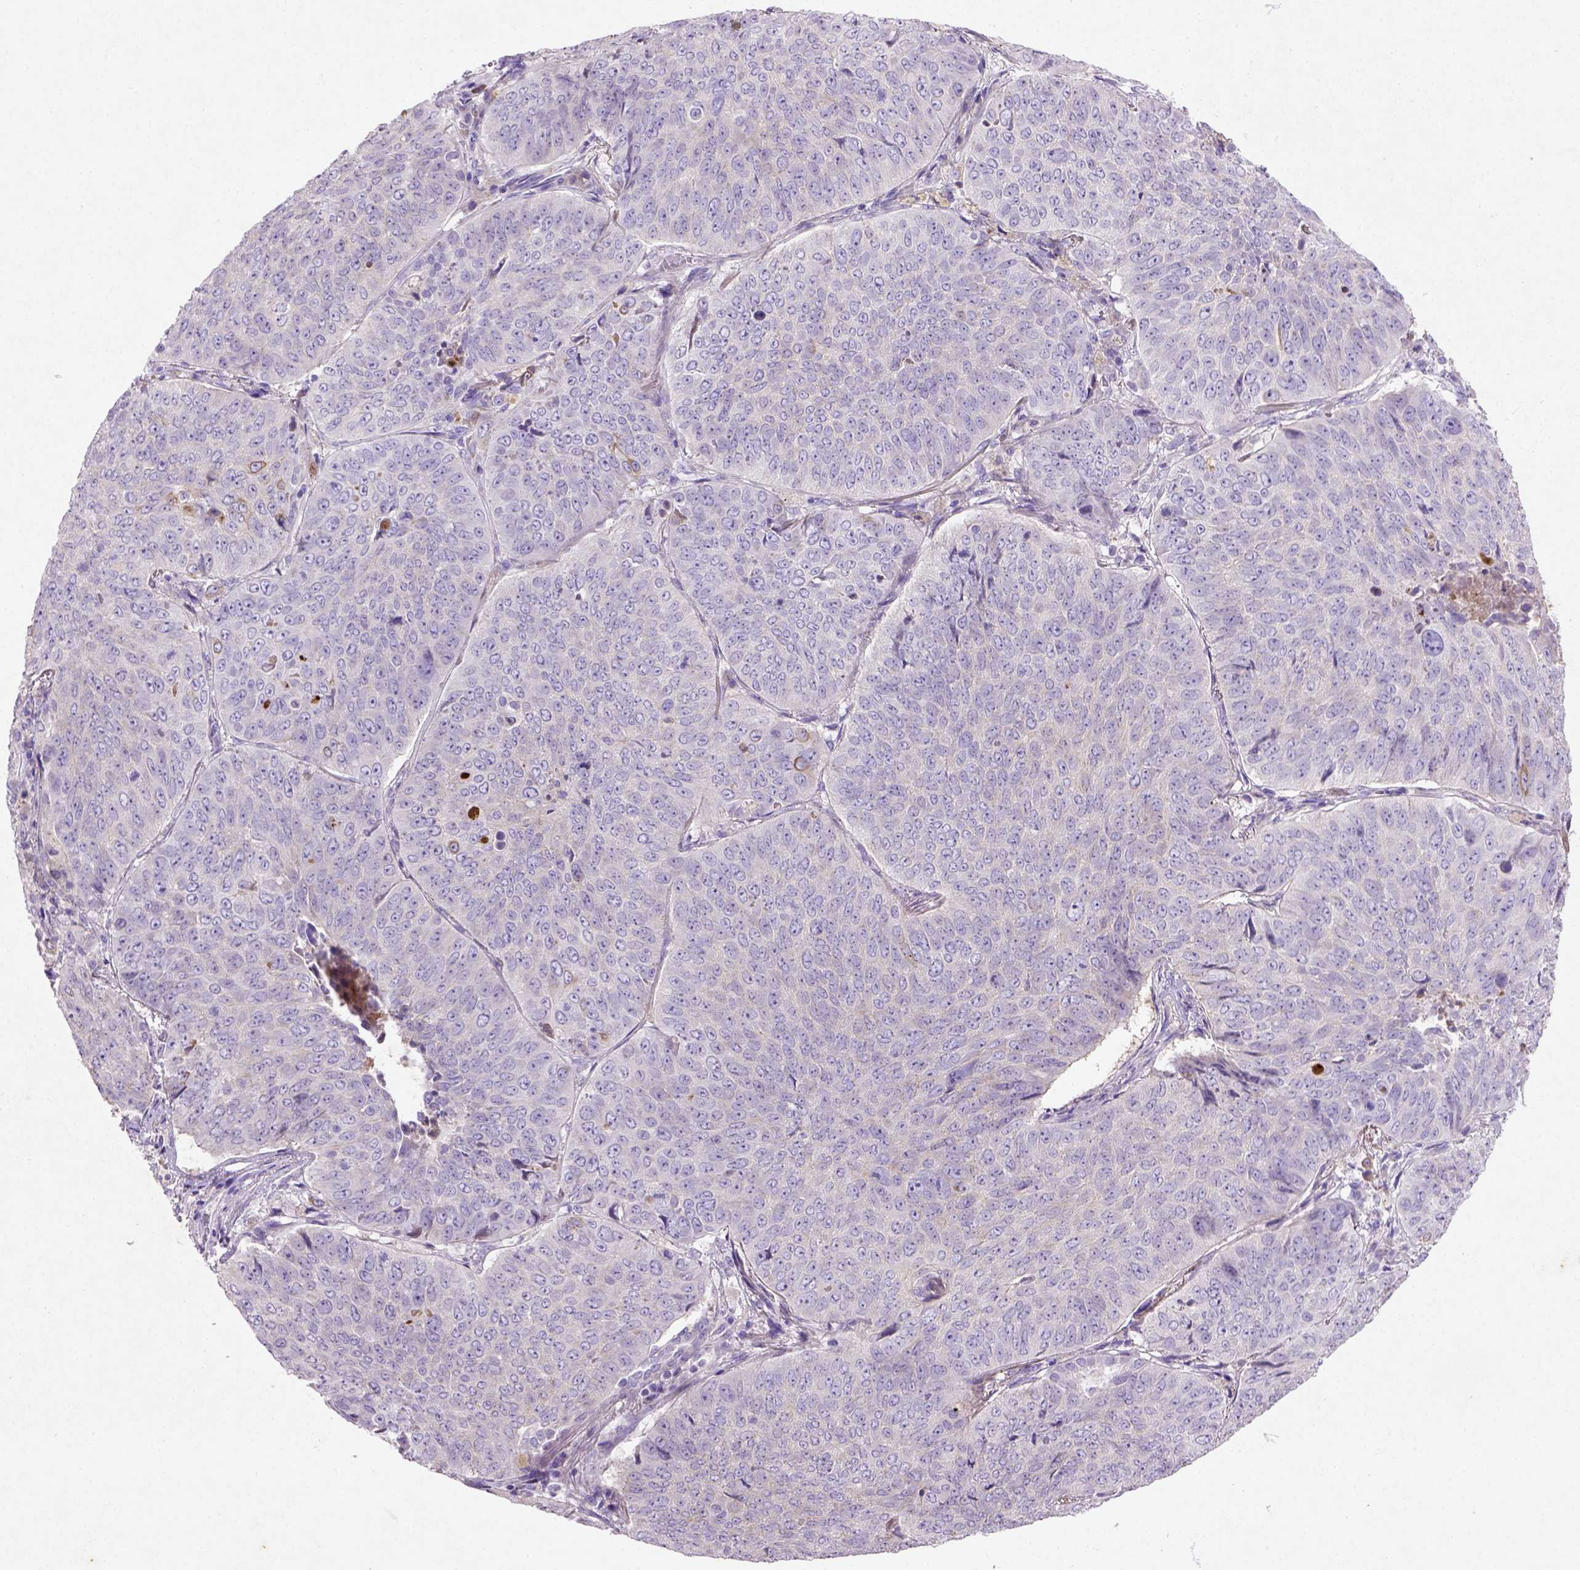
{"staining": {"intensity": "negative", "quantity": "none", "location": "none"}, "tissue": "lung cancer", "cell_type": "Tumor cells", "image_type": "cancer", "snomed": [{"axis": "morphology", "description": "Normal tissue, NOS"}, {"axis": "morphology", "description": "Squamous cell carcinoma, NOS"}, {"axis": "topography", "description": "Bronchus"}, {"axis": "topography", "description": "Lung"}], "caption": "This is an IHC photomicrograph of squamous cell carcinoma (lung). There is no staining in tumor cells.", "gene": "NUDT2", "patient": {"sex": "male", "age": 64}}